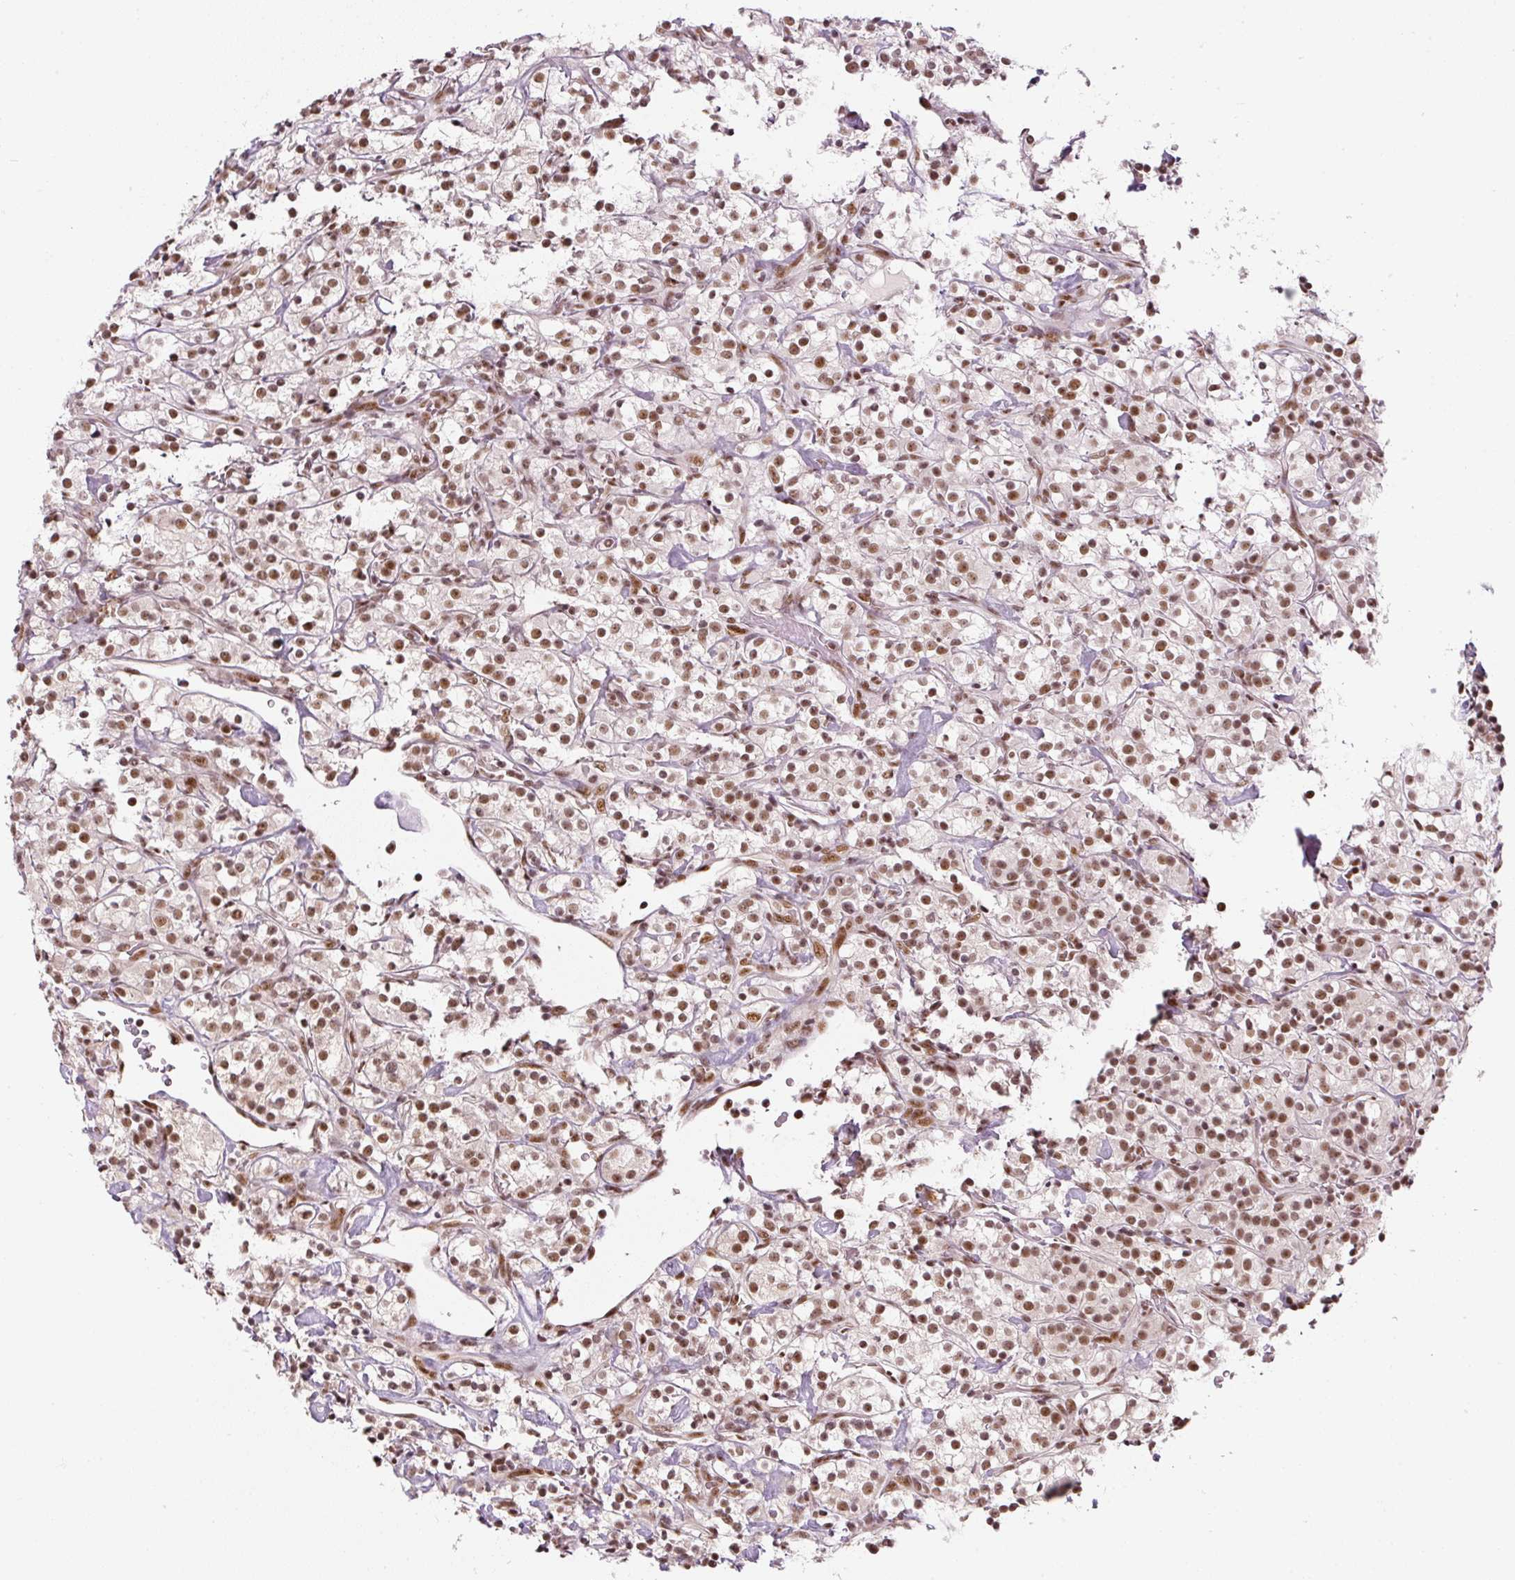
{"staining": {"intensity": "moderate", "quantity": ">75%", "location": "nuclear"}, "tissue": "renal cancer", "cell_type": "Tumor cells", "image_type": "cancer", "snomed": [{"axis": "morphology", "description": "Adenocarcinoma, NOS"}, {"axis": "topography", "description": "Kidney"}], "caption": "DAB immunohistochemical staining of adenocarcinoma (renal) shows moderate nuclear protein staining in about >75% of tumor cells.", "gene": "U2AF2", "patient": {"sex": "male", "age": 77}}